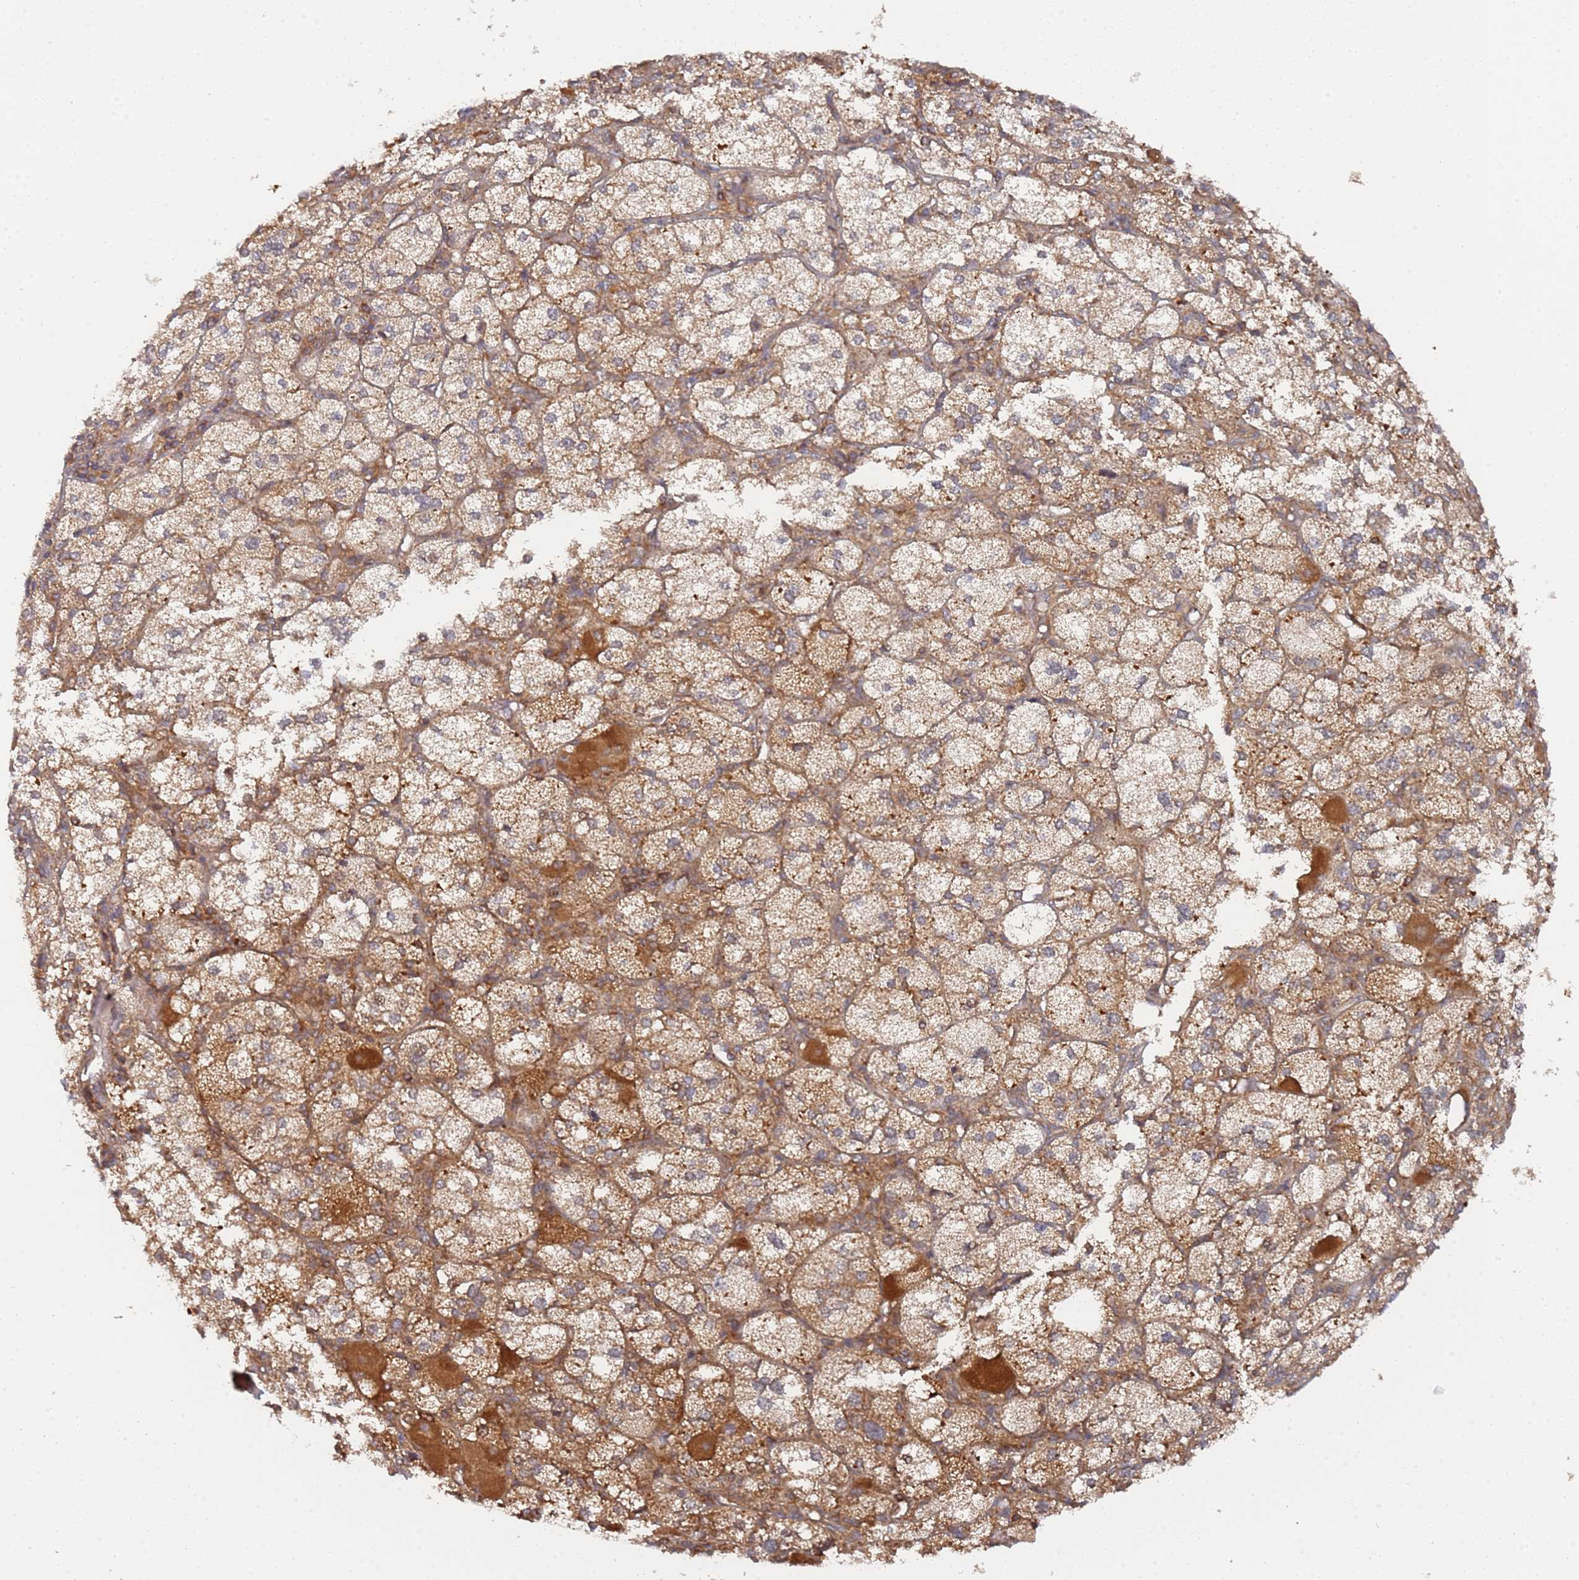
{"staining": {"intensity": "moderate", "quantity": ">75%", "location": "cytoplasmic/membranous"}, "tissue": "adrenal gland", "cell_type": "Glandular cells", "image_type": "normal", "snomed": [{"axis": "morphology", "description": "Normal tissue, NOS"}, {"axis": "topography", "description": "Adrenal gland"}], "caption": "Immunohistochemistry (IHC) (DAB (3,3'-diaminobenzidine)) staining of benign human adrenal gland shows moderate cytoplasmic/membranous protein expression in approximately >75% of glandular cells. (DAB (3,3'-diaminobenzidine) = brown stain, brightfield microscopy at high magnification).", "gene": "DDX60", "patient": {"sex": "female", "age": 61}}